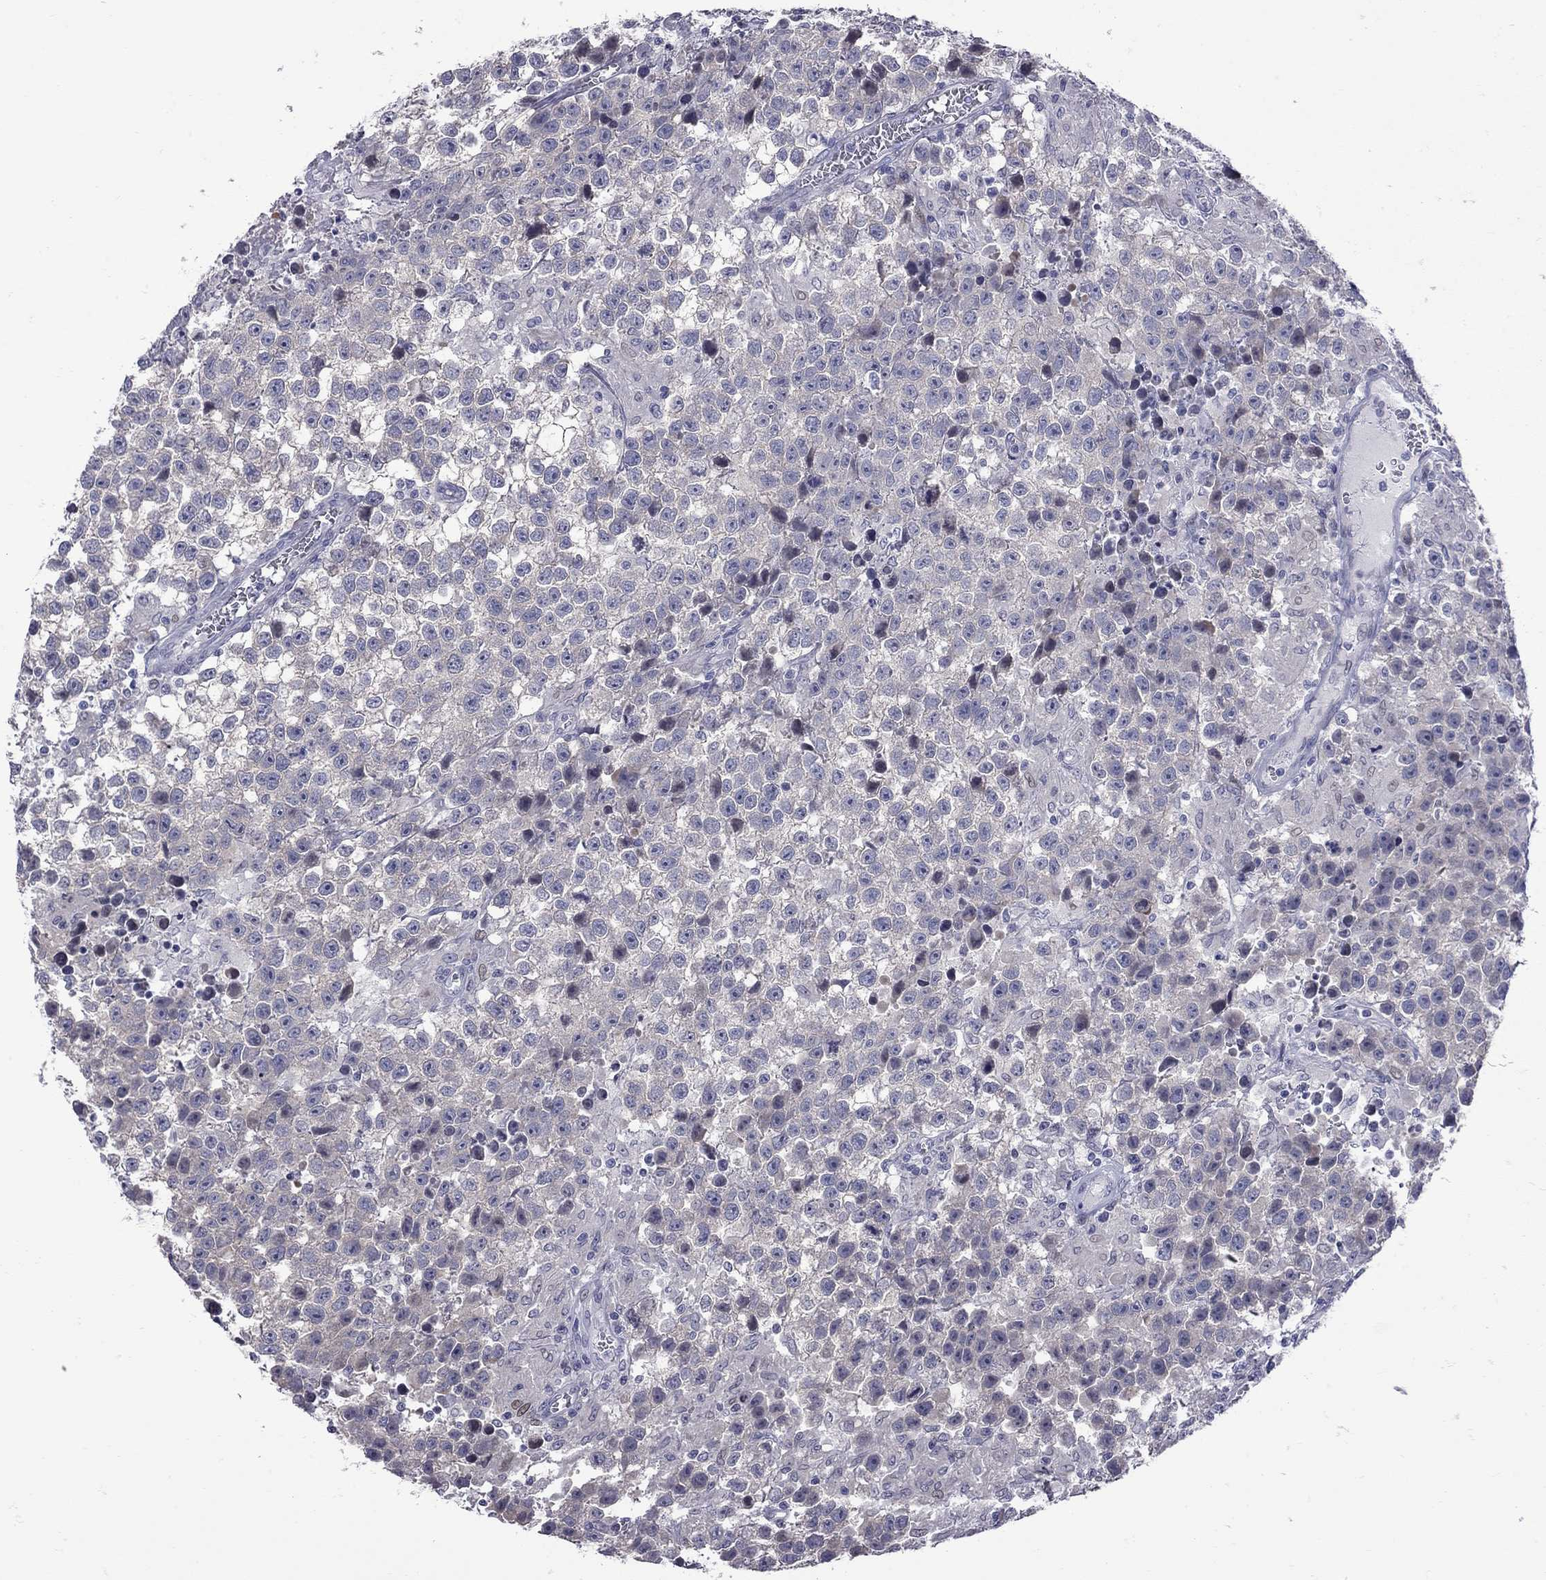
{"staining": {"intensity": "negative", "quantity": "none", "location": "none"}, "tissue": "testis cancer", "cell_type": "Tumor cells", "image_type": "cancer", "snomed": [{"axis": "morphology", "description": "Seminoma, NOS"}, {"axis": "topography", "description": "Testis"}], "caption": "A photomicrograph of testis cancer stained for a protein demonstrates no brown staining in tumor cells. (IHC, brightfield microscopy, high magnification).", "gene": "NRARP", "patient": {"sex": "male", "age": 43}}